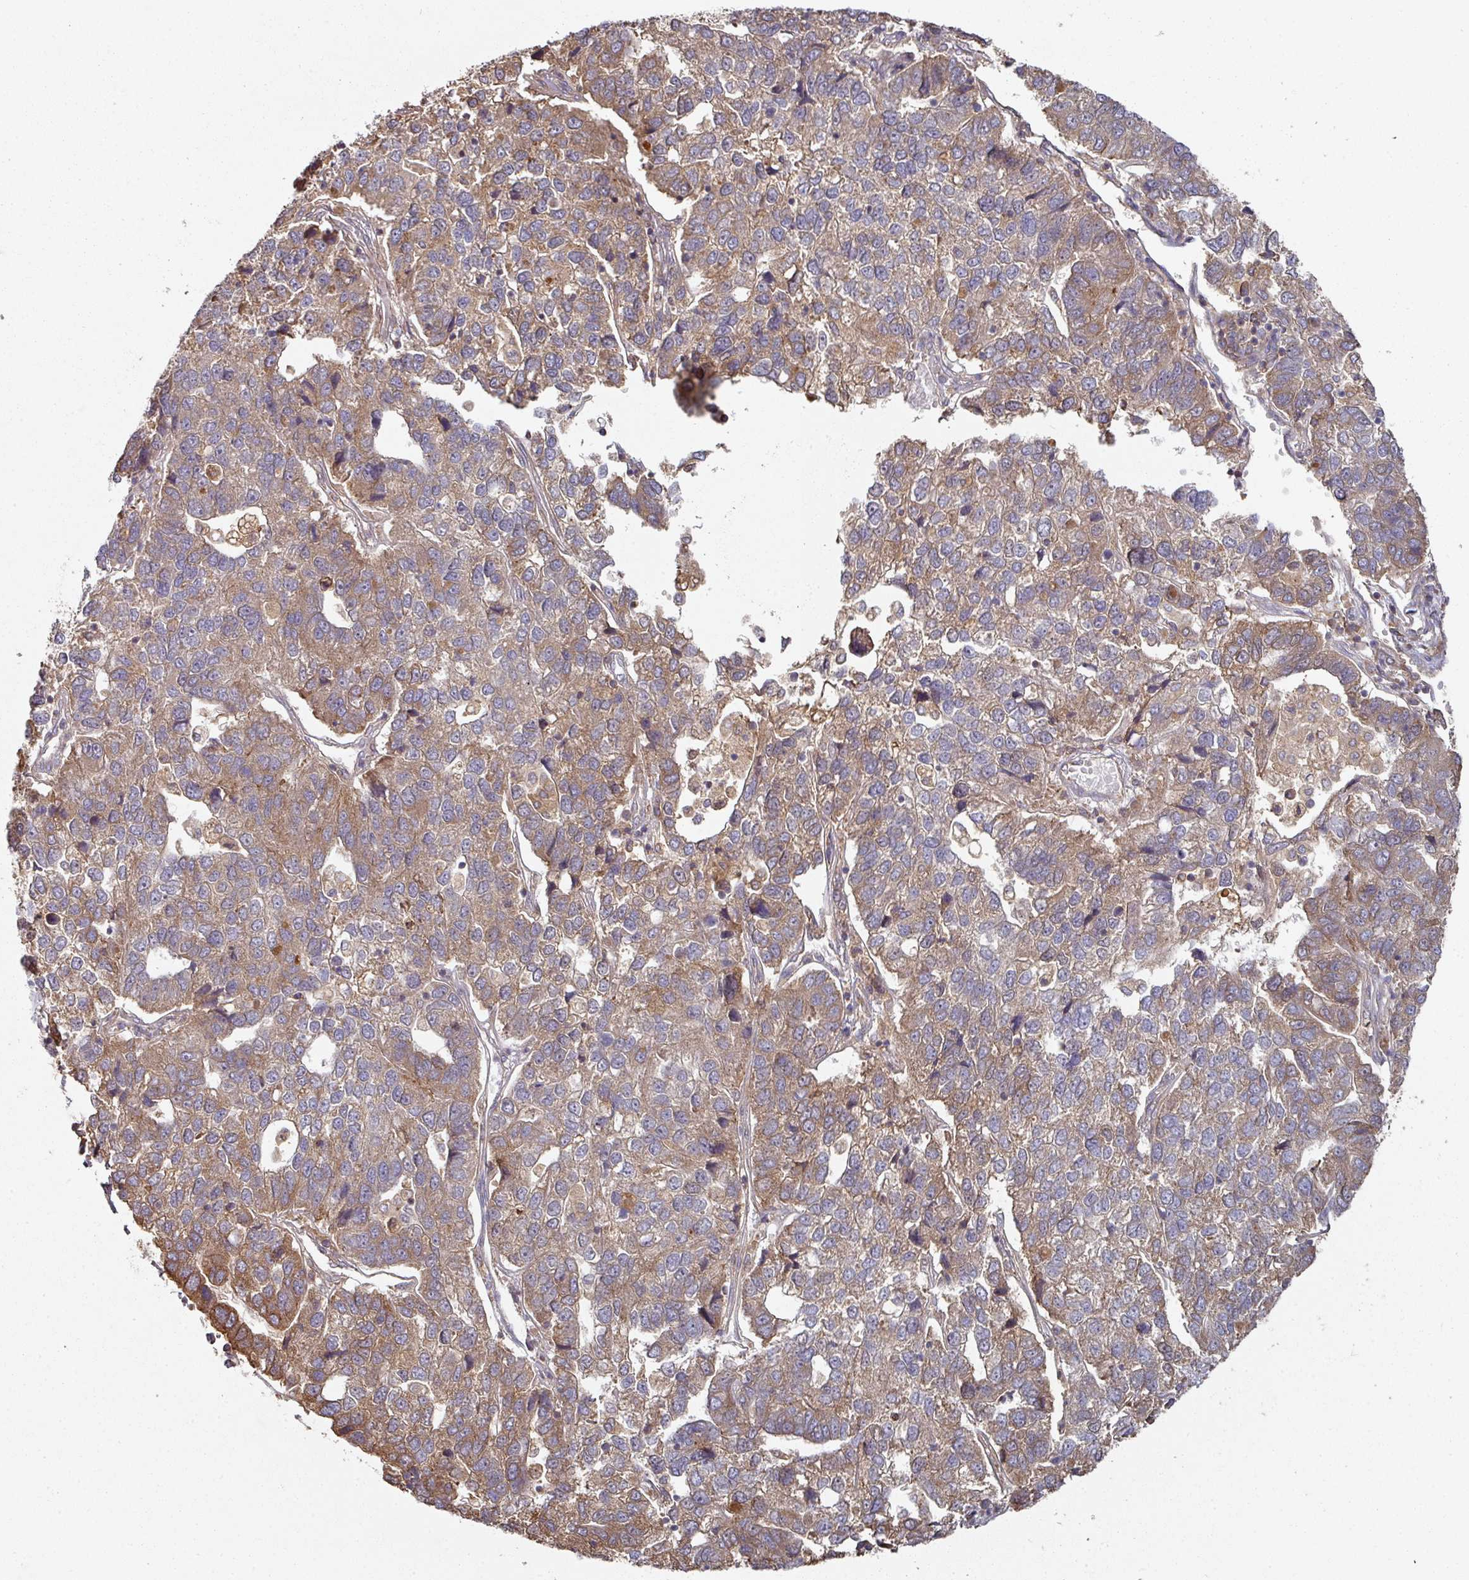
{"staining": {"intensity": "moderate", "quantity": ">75%", "location": "cytoplasmic/membranous"}, "tissue": "pancreatic cancer", "cell_type": "Tumor cells", "image_type": "cancer", "snomed": [{"axis": "morphology", "description": "Adenocarcinoma, NOS"}, {"axis": "topography", "description": "Pancreas"}], "caption": "A brown stain labels moderate cytoplasmic/membranous positivity of a protein in human pancreatic cancer tumor cells.", "gene": "CEP95", "patient": {"sex": "female", "age": 61}}